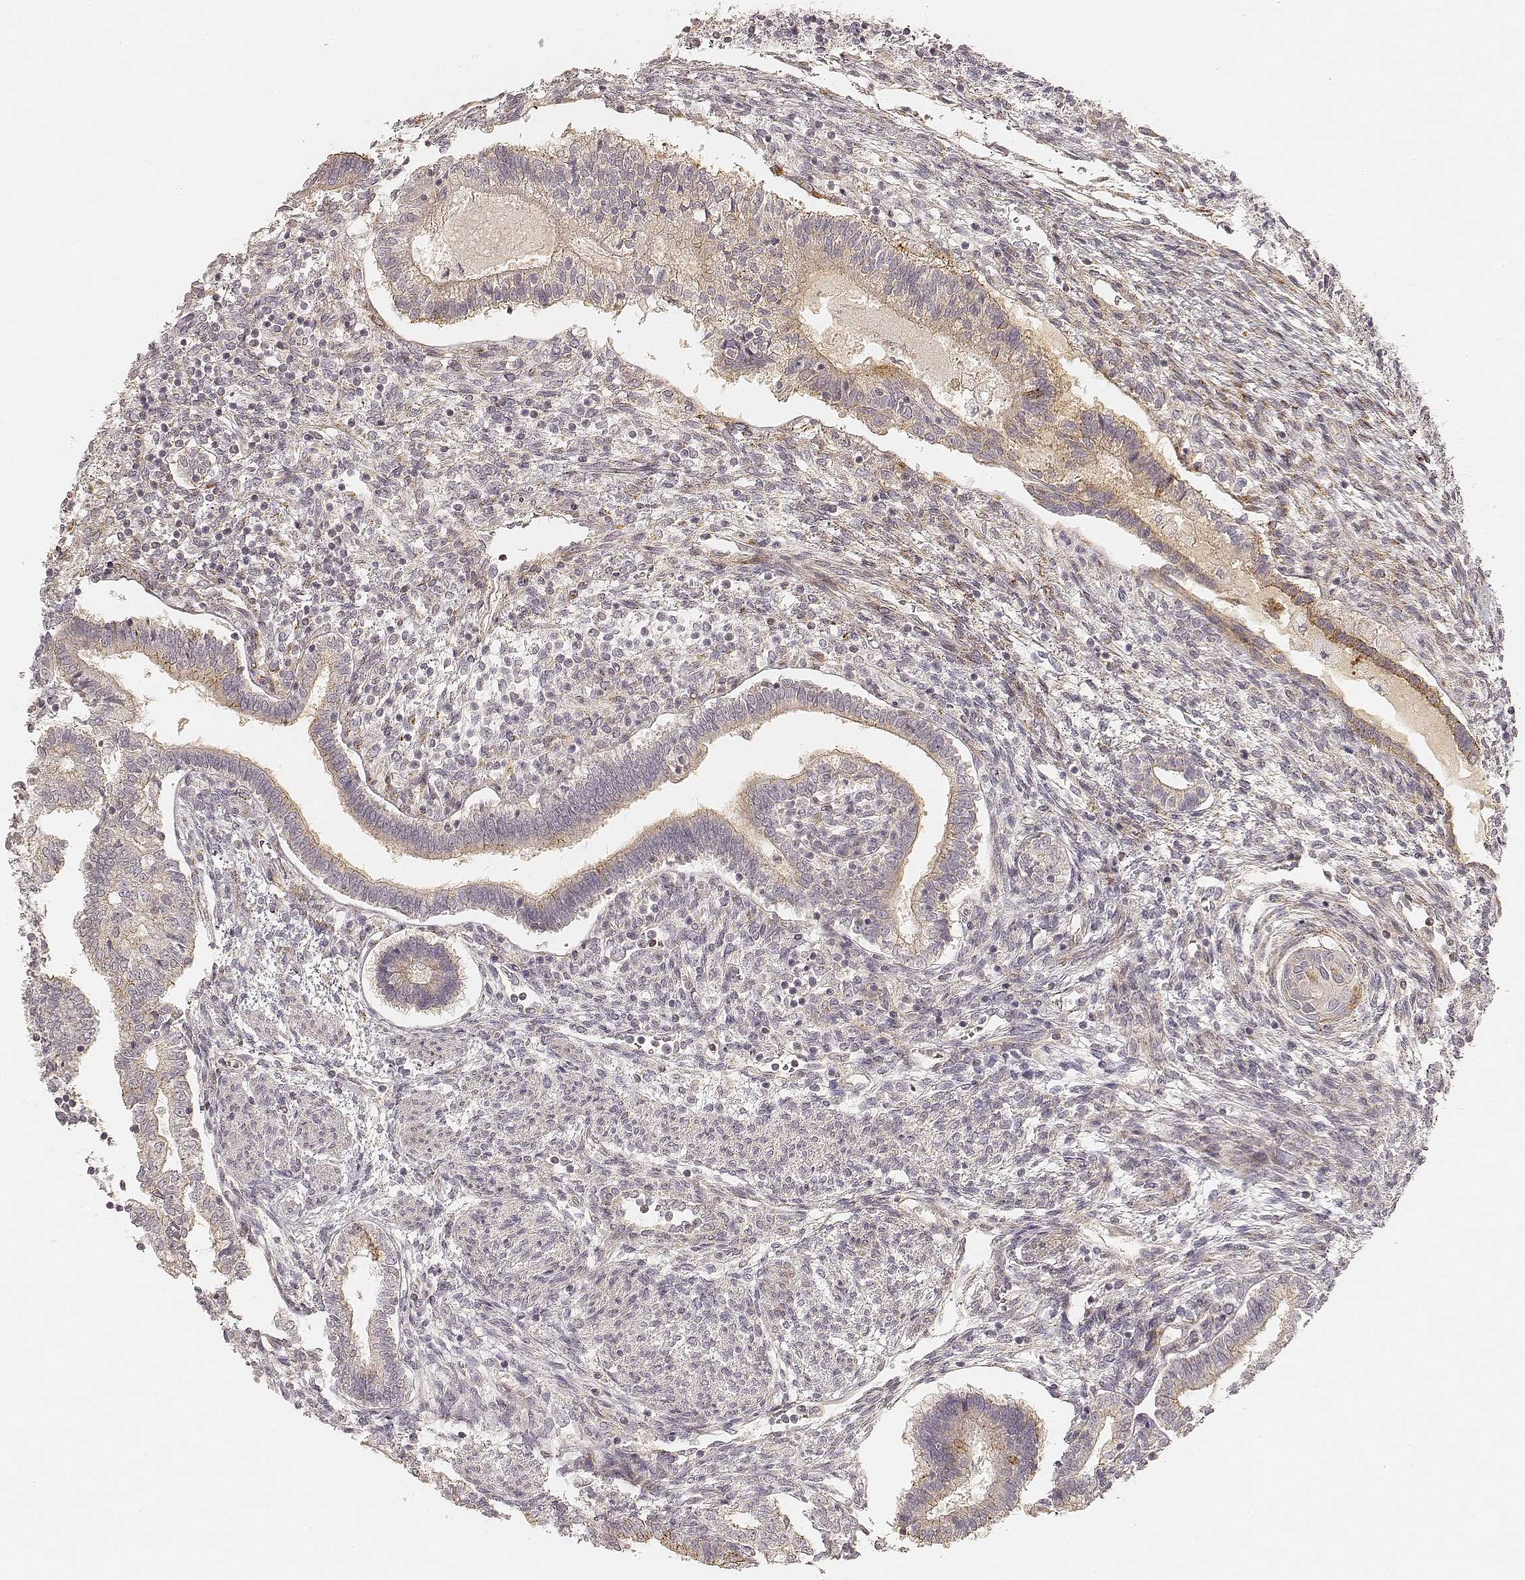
{"staining": {"intensity": "moderate", "quantity": "<25%", "location": "cytoplasmic/membranous"}, "tissue": "testis cancer", "cell_type": "Tumor cells", "image_type": "cancer", "snomed": [{"axis": "morphology", "description": "Carcinoma, Embryonal, NOS"}, {"axis": "topography", "description": "Testis"}], "caption": "Tumor cells exhibit moderate cytoplasmic/membranous expression in approximately <25% of cells in testis embryonal carcinoma.", "gene": "GORASP2", "patient": {"sex": "male", "age": 37}}